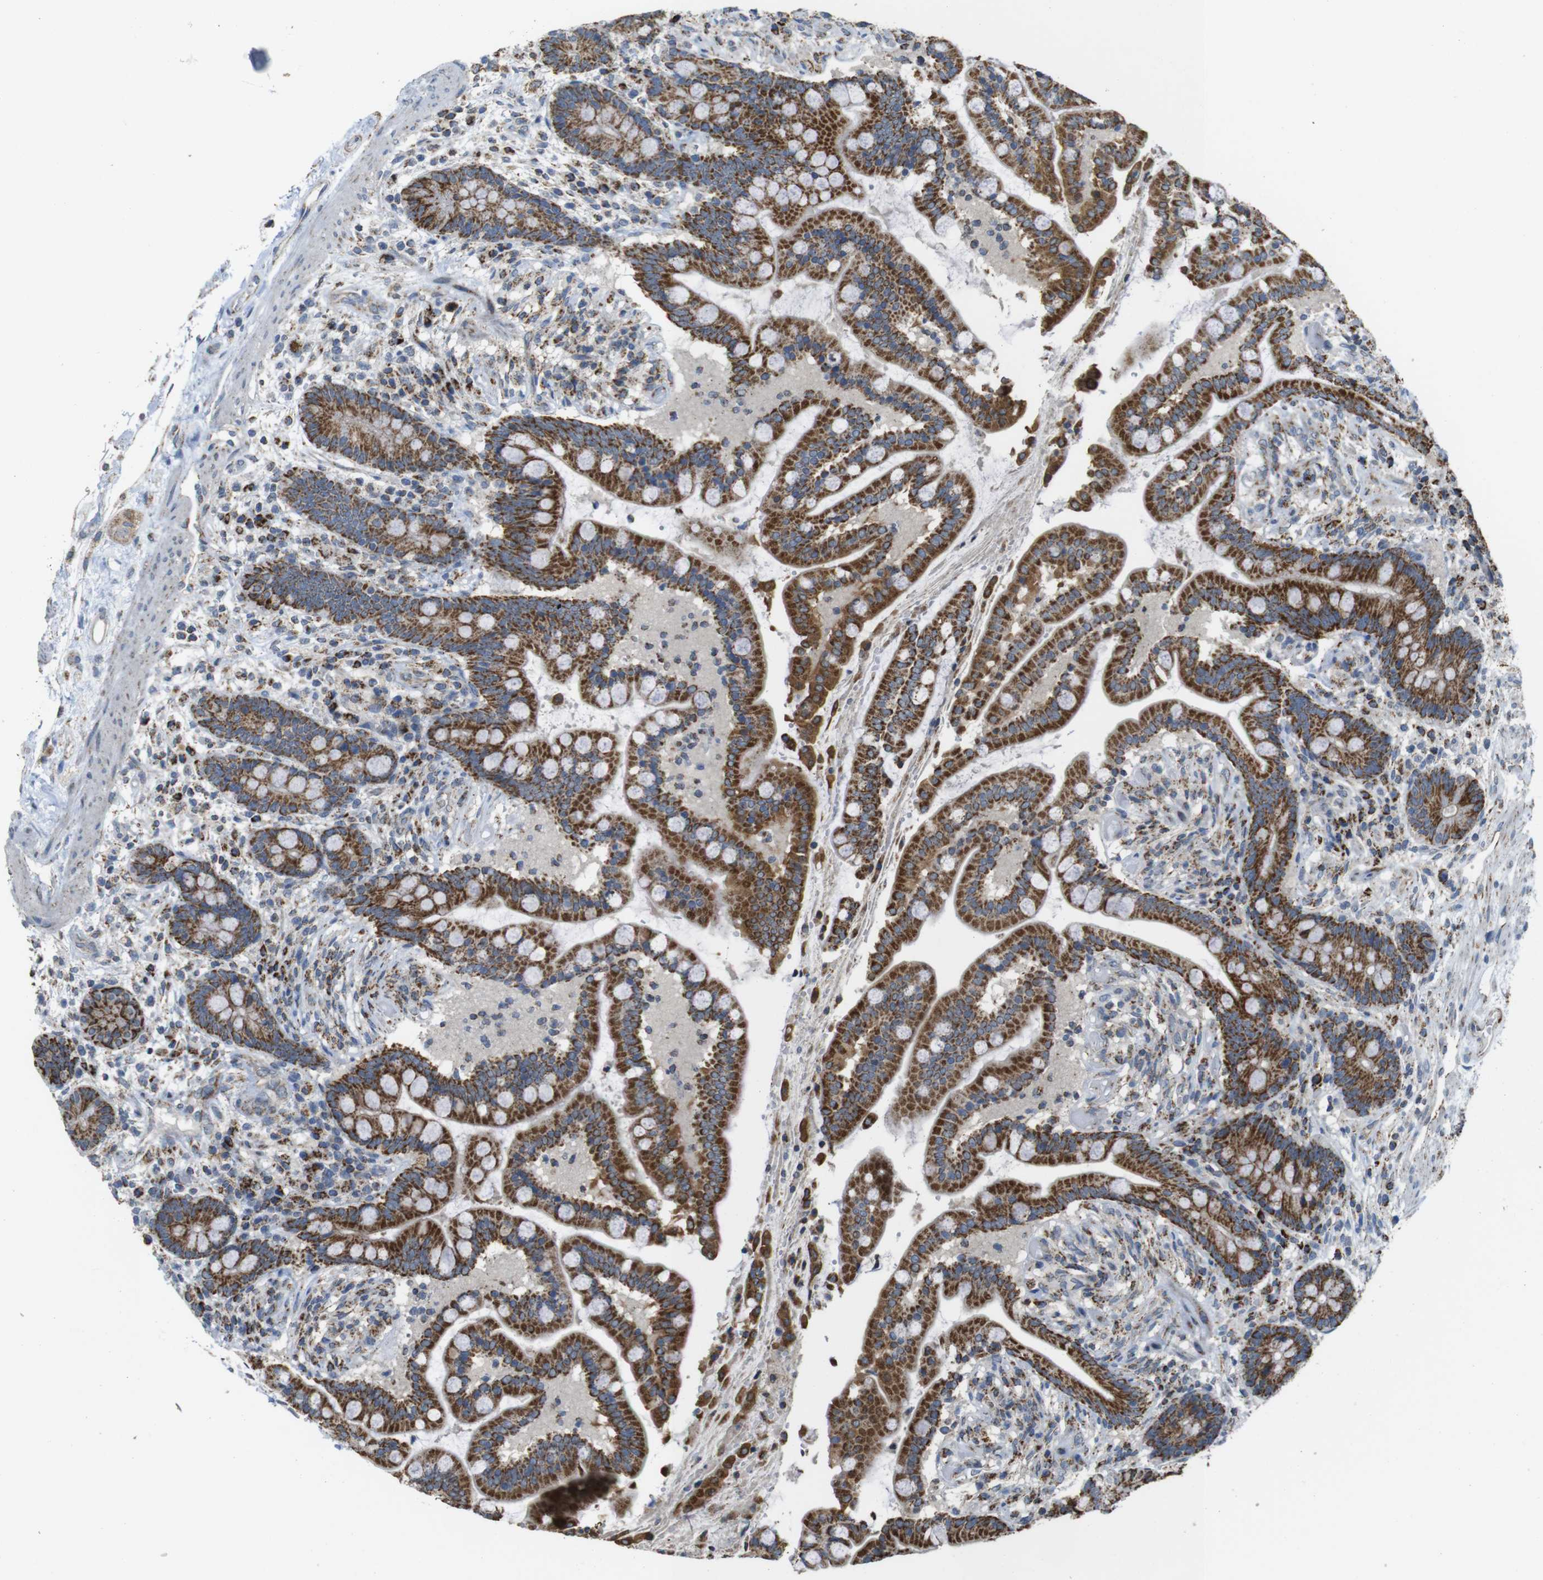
{"staining": {"intensity": "weak", "quantity": "25%-75%", "location": "cytoplasmic/membranous"}, "tissue": "colon", "cell_type": "Endothelial cells", "image_type": "normal", "snomed": [{"axis": "morphology", "description": "Normal tissue, NOS"}, {"axis": "topography", "description": "Colon"}], "caption": "Immunohistochemical staining of unremarkable colon reveals low levels of weak cytoplasmic/membranous positivity in about 25%-75% of endothelial cells. (Brightfield microscopy of DAB IHC at high magnification).", "gene": "CALHM2", "patient": {"sex": "male", "age": 73}}